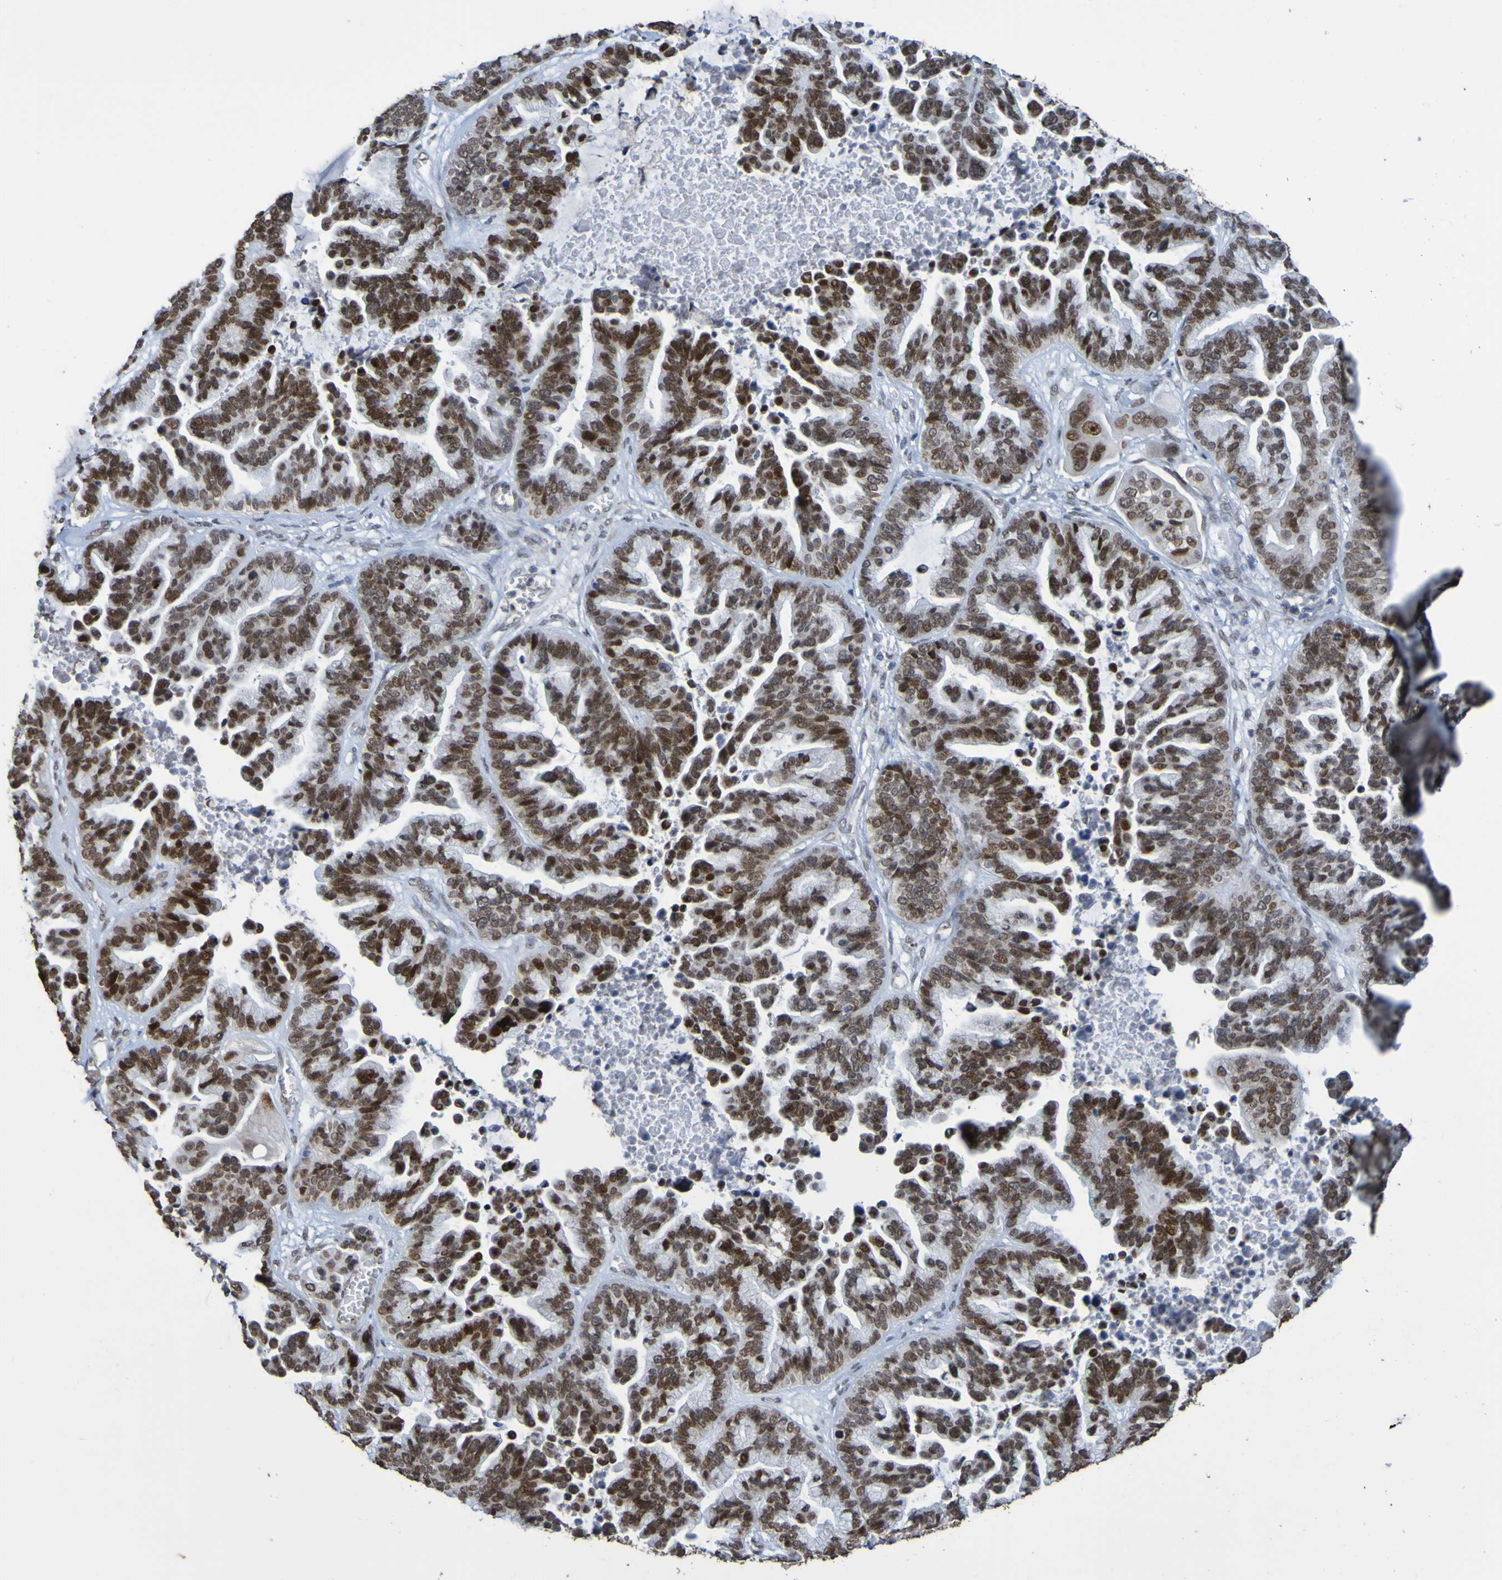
{"staining": {"intensity": "strong", "quantity": ">75%", "location": "nuclear"}, "tissue": "ovarian cancer", "cell_type": "Tumor cells", "image_type": "cancer", "snomed": [{"axis": "morphology", "description": "Cystadenocarcinoma, serous, NOS"}, {"axis": "topography", "description": "Ovary"}], "caption": "Serous cystadenocarcinoma (ovarian) stained for a protein (brown) reveals strong nuclear positive positivity in approximately >75% of tumor cells.", "gene": "ALKBH2", "patient": {"sex": "female", "age": 56}}